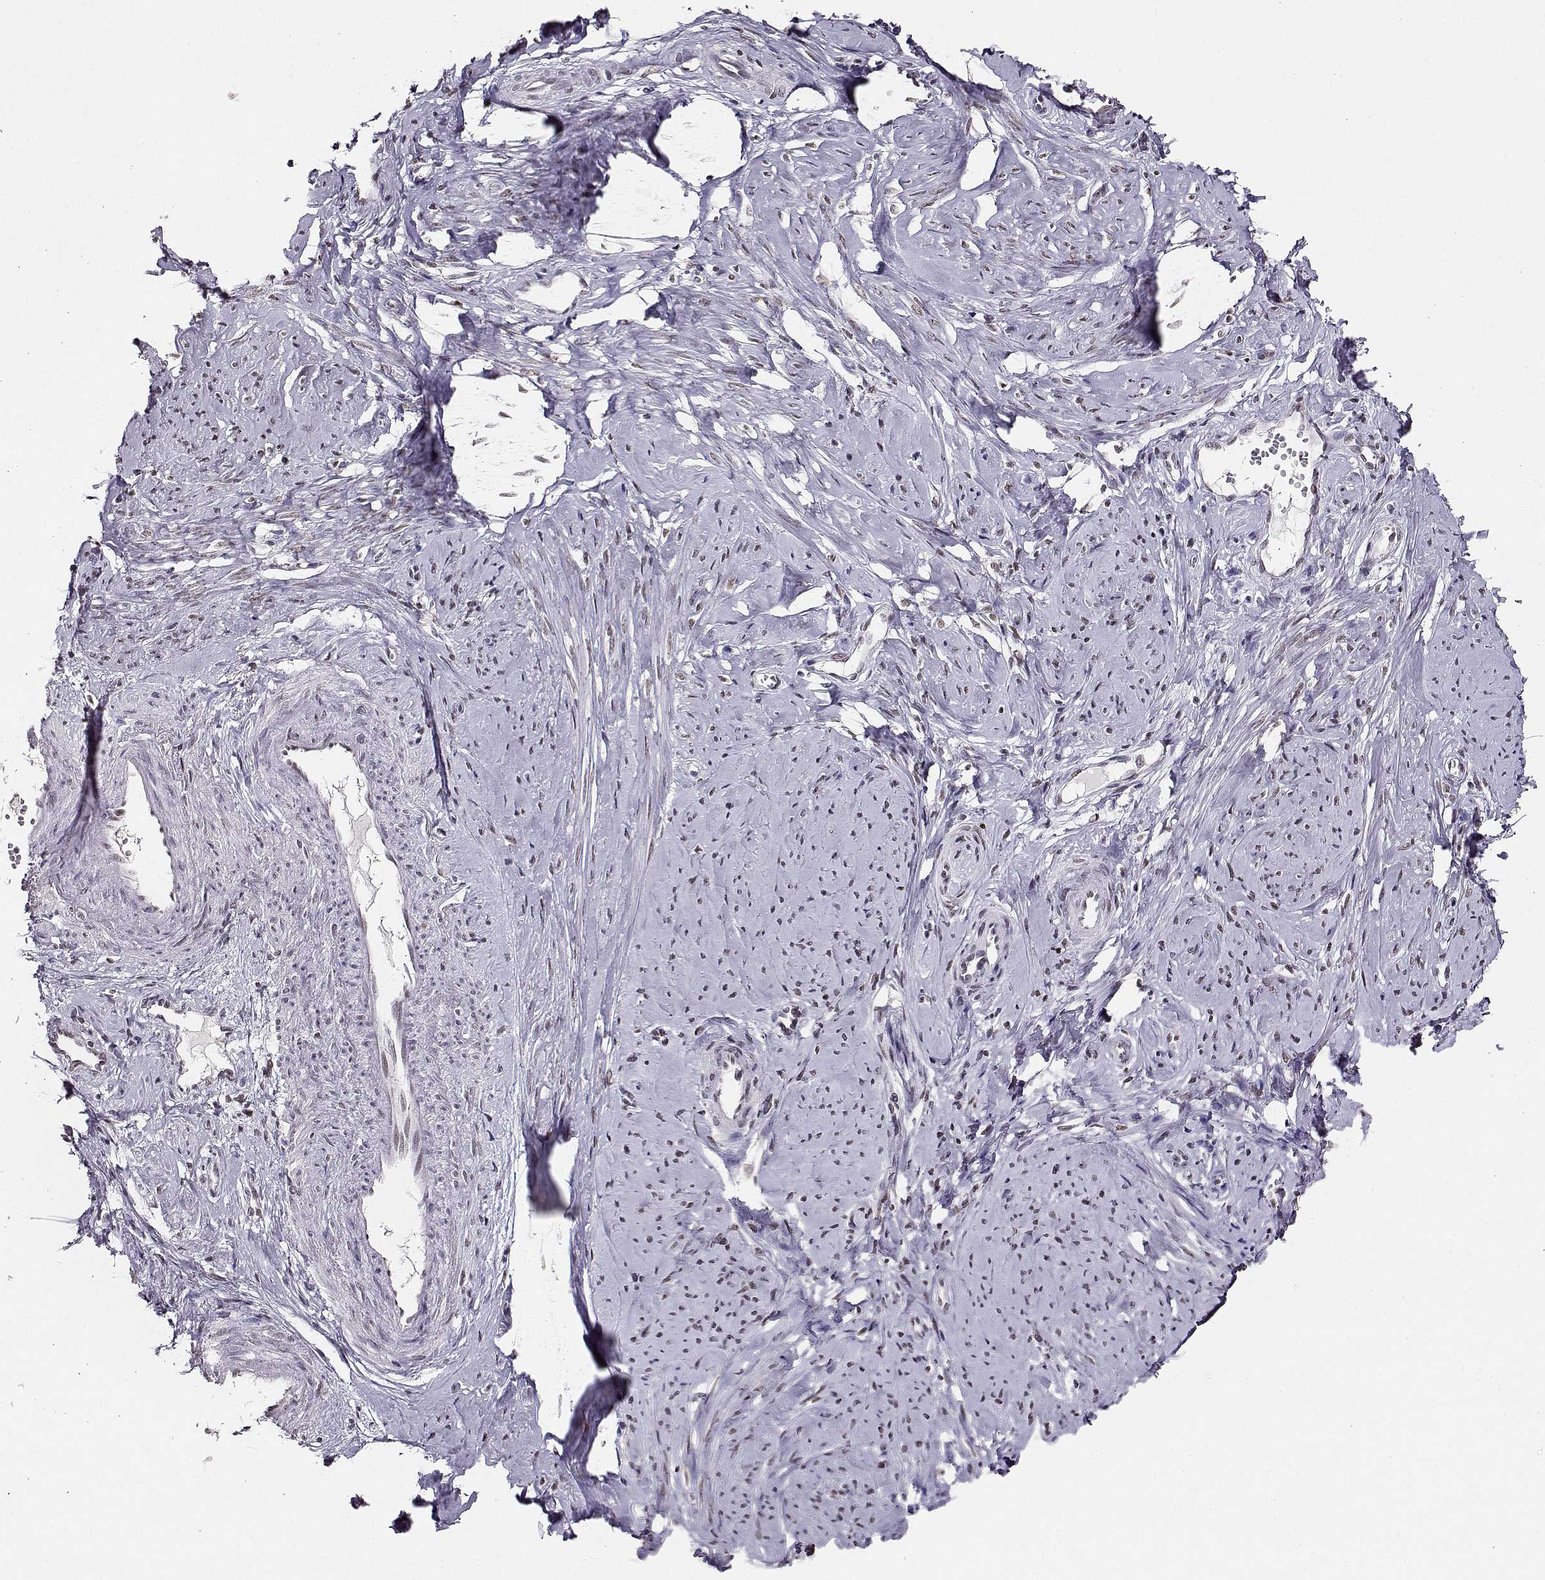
{"staining": {"intensity": "negative", "quantity": "none", "location": "none"}, "tissue": "smooth muscle", "cell_type": "Smooth muscle cells", "image_type": "normal", "snomed": [{"axis": "morphology", "description": "Normal tissue, NOS"}, {"axis": "topography", "description": "Smooth muscle"}], "caption": "Immunohistochemistry (IHC) of benign smooth muscle exhibits no positivity in smooth muscle cells. (Immunohistochemistry (IHC), brightfield microscopy, high magnification).", "gene": "POLI", "patient": {"sex": "female", "age": 48}}